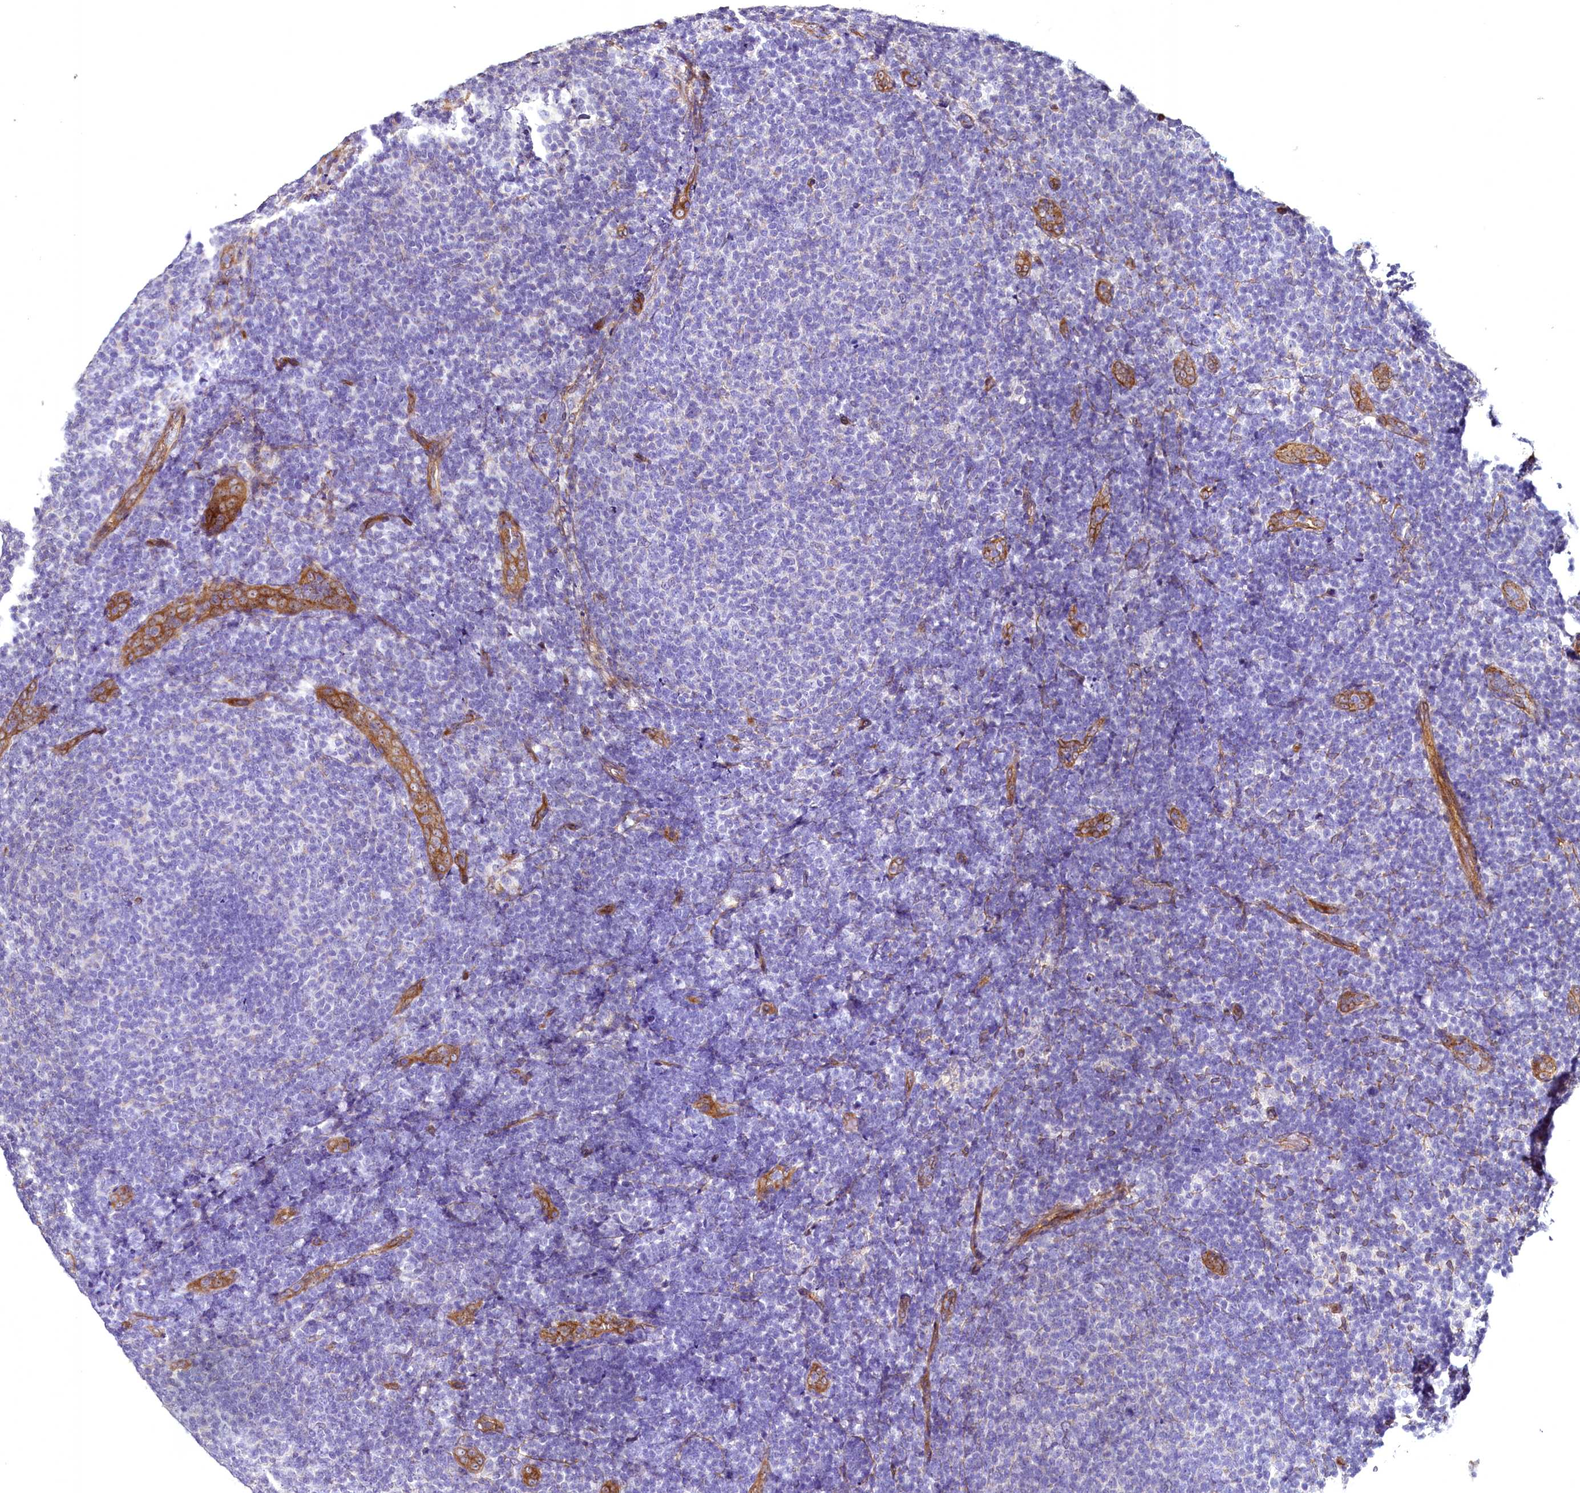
{"staining": {"intensity": "negative", "quantity": "none", "location": "none"}, "tissue": "lymphoma", "cell_type": "Tumor cells", "image_type": "cancer", "snomed": [{"axis": "morphology", "description": "Malignant lymphoma, non-Hodgkin's type, Low grade"}, {"axis": "topography", "description": "Lymph node"}], "caption": "Protein analysis of lymphoma demonstrates no significant positivity in tumor cells. Nuclei are stained in blue.", "gene": "STXBP1", "patient": {"sex": "male", "age": 66}}